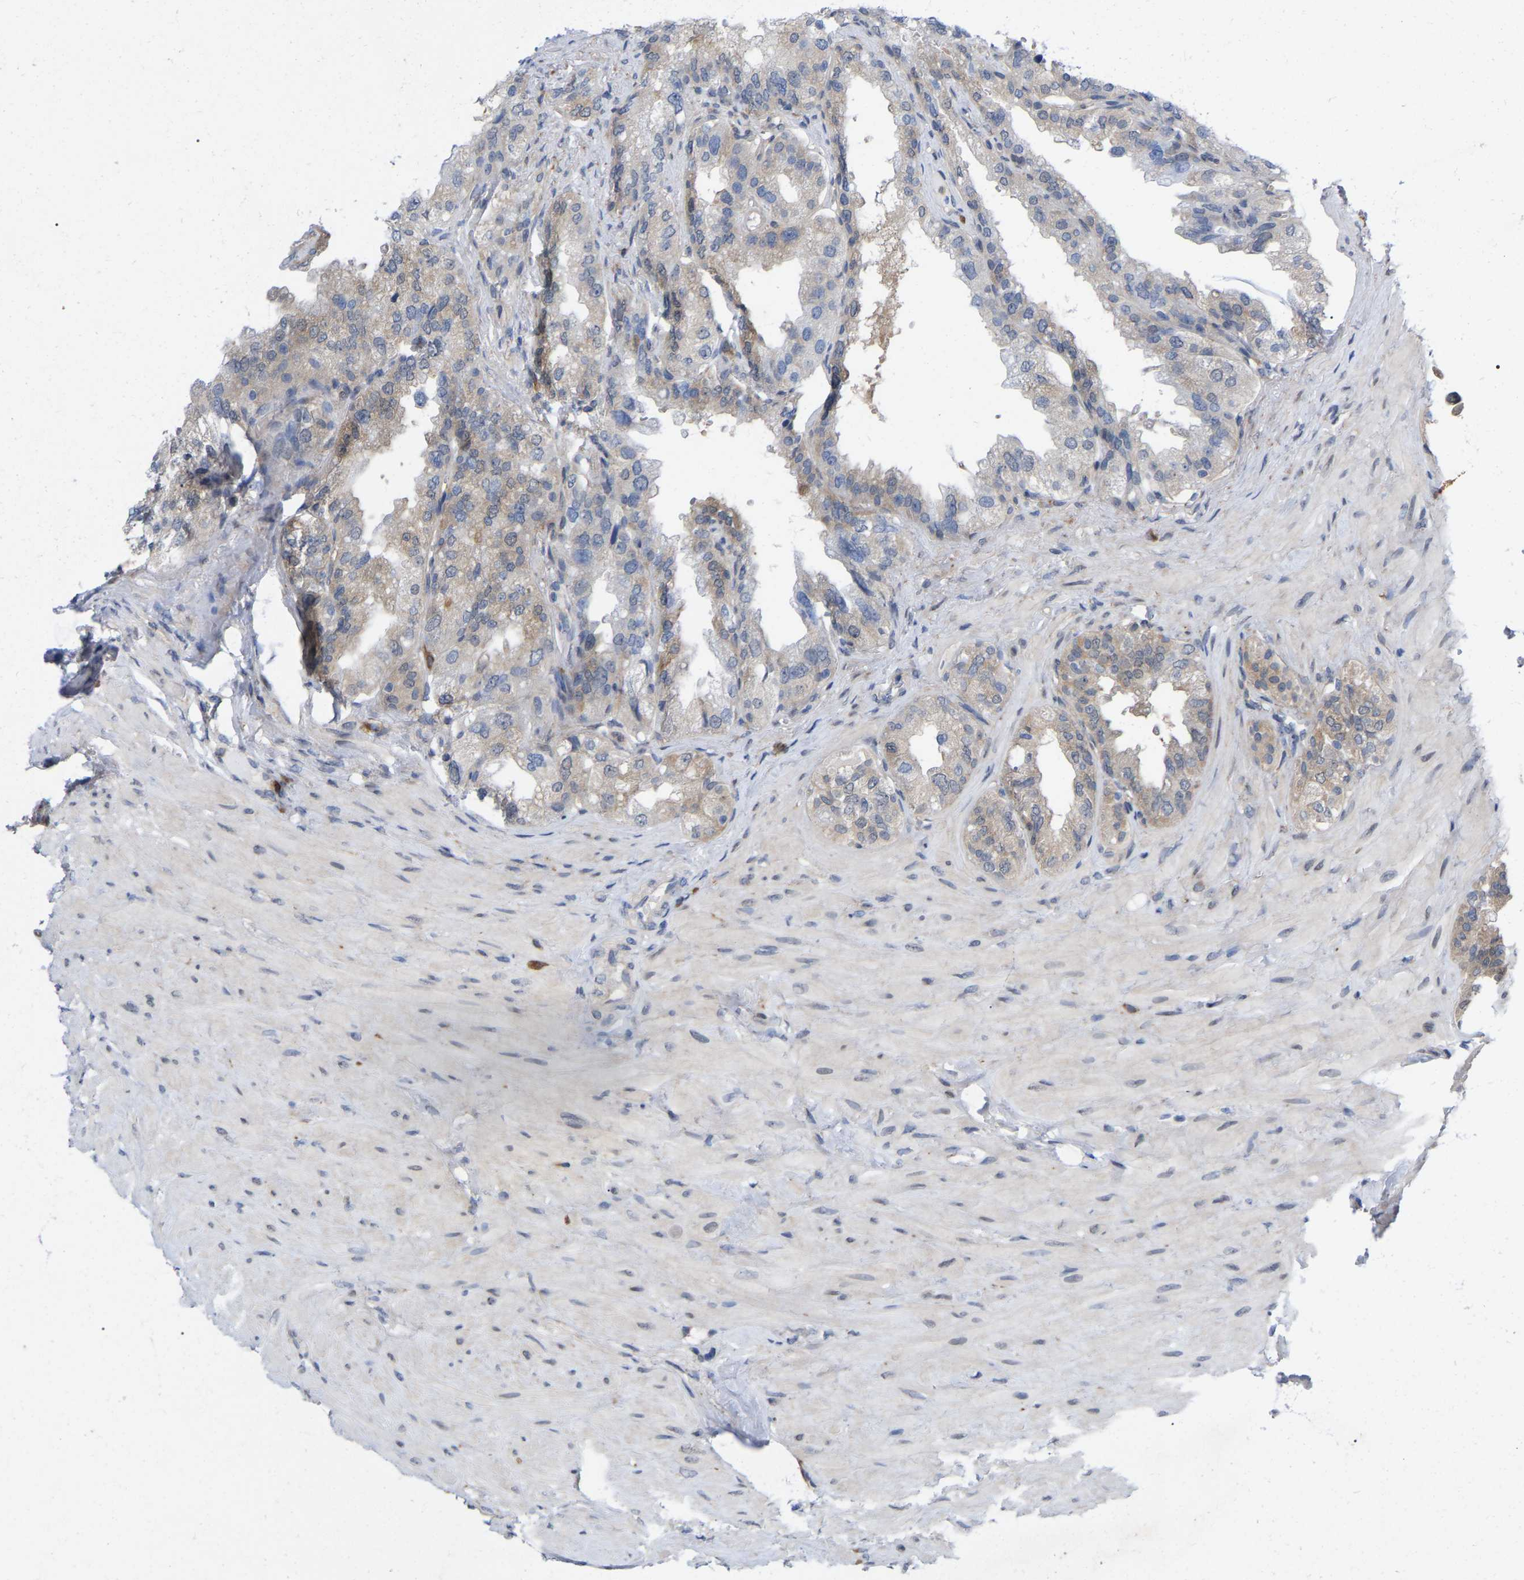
{"staining": {"intensity": "weak", "quantity": "<25%", "location": "cytoplasmic/membranous"}, "tissue": "seminal vesicle", "cell_type": "Glandular cells", "image_type": "normal", "snomed": [{"axis": "morphology", "description": "Normal tissue, NOS"}, {"axis": "topography", "description": "Seminal veicle"}], "caption": "The immunohistochemistry (IHC) histopathology image has no significant expression in glandular cells of seminal vesicle.", "gene": "UBE4B", "patient": {"sex": "male", "age": 68}}